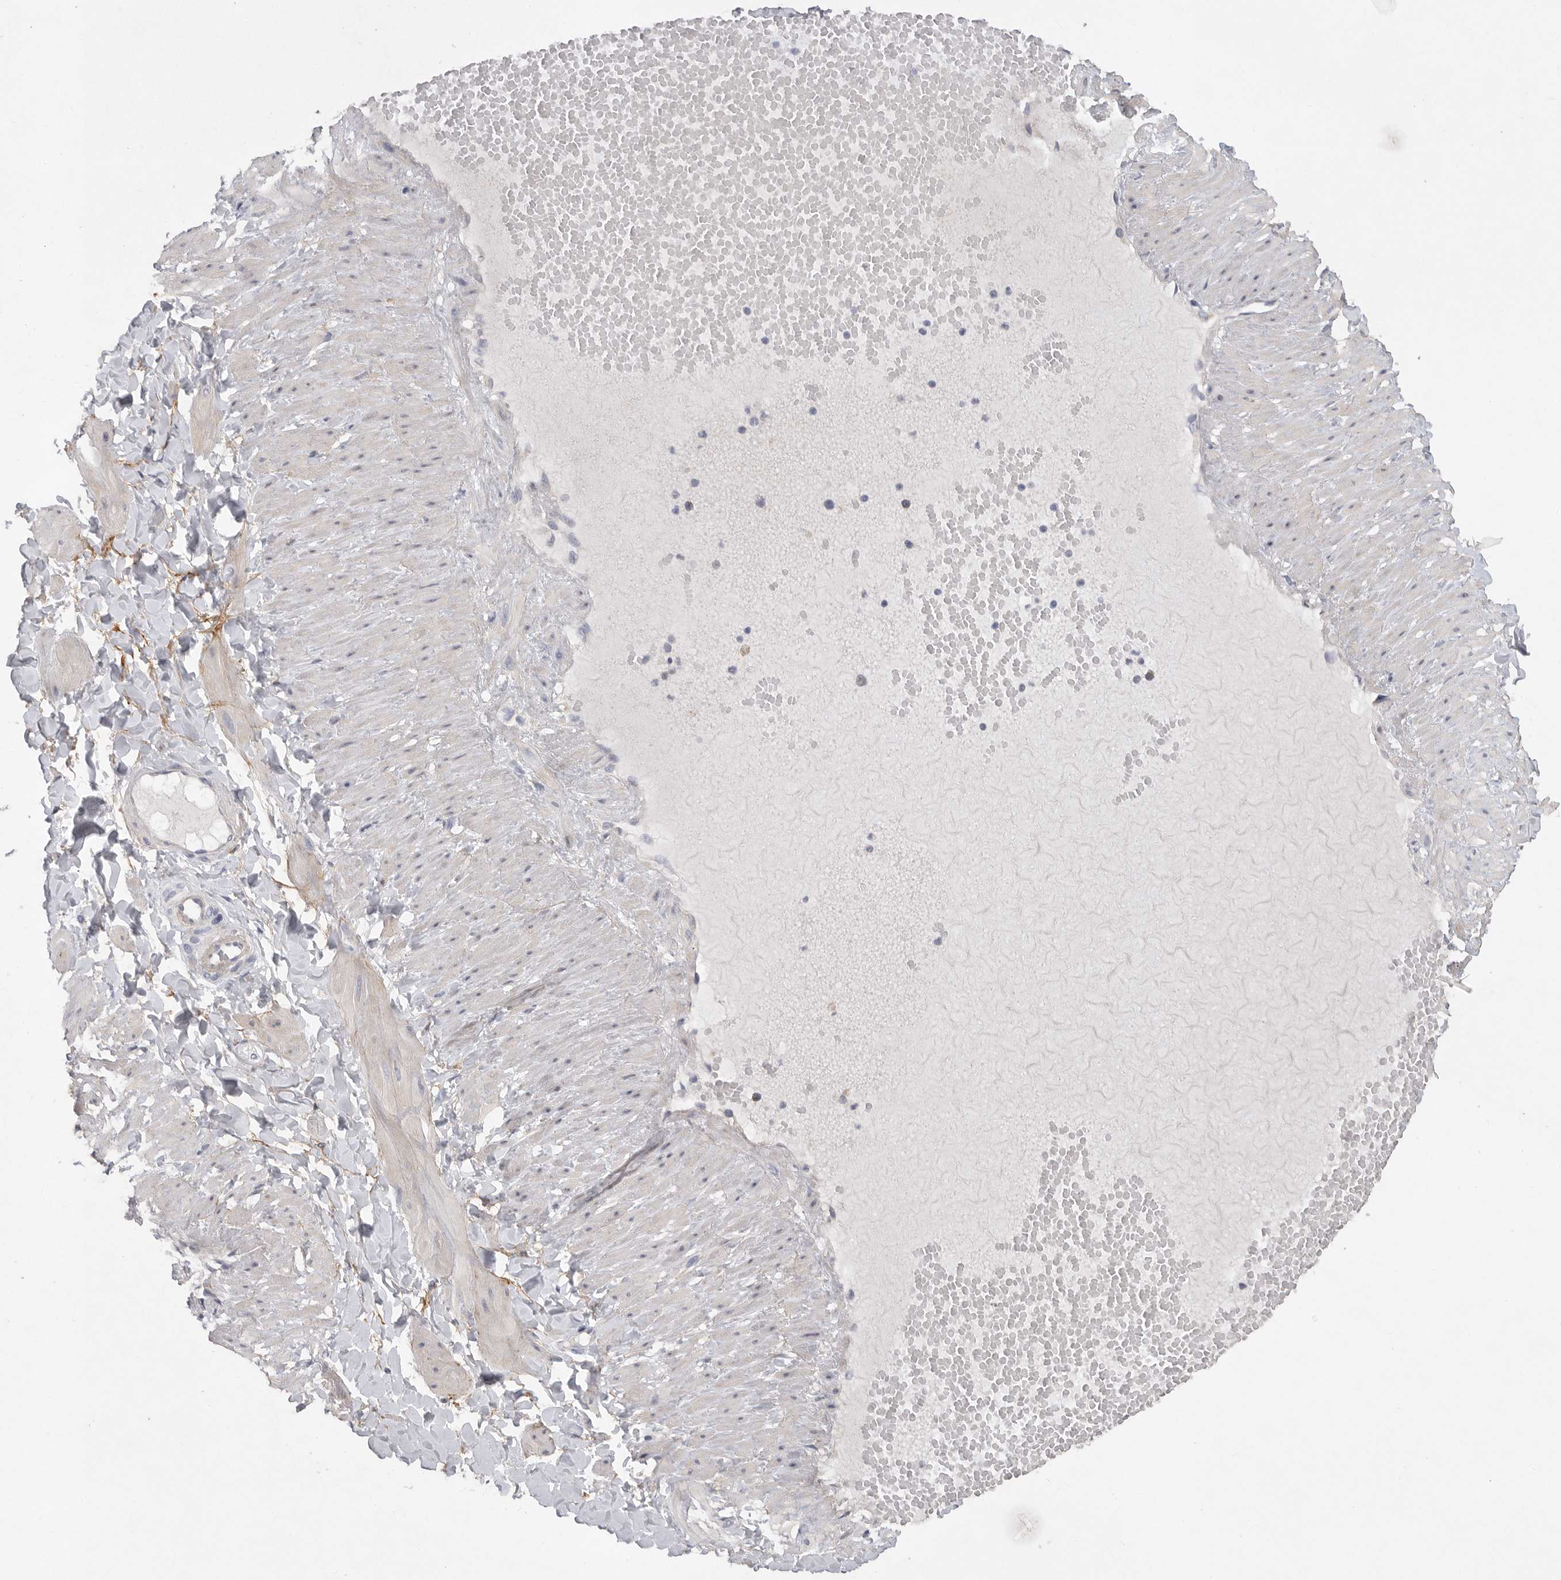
{"staining": {"intensity": "negative", "quantity": "none", "location": "none"}, "tissue": "soft tissue", "cell_type": "Fibroblasts", "image_type": "normal", "snomed": [{"axis": "morphology", "description": "Normal tissue, NOS"}, {"axis": "topography", "description": "Adipose tissue"}, {"axis": "topography", "description": "Vascular tissue"}, {"axis": "topography", "description": "Peripheral nerve tissue"}], "caption": "Photomicrograph shows no significant protein positivity in fibroblasts of normal soft tissue. (IHC, brightfield microscopy, high magnification).", "gene": "EDEM3", "patient": {"sex": "male", "age": 25}}